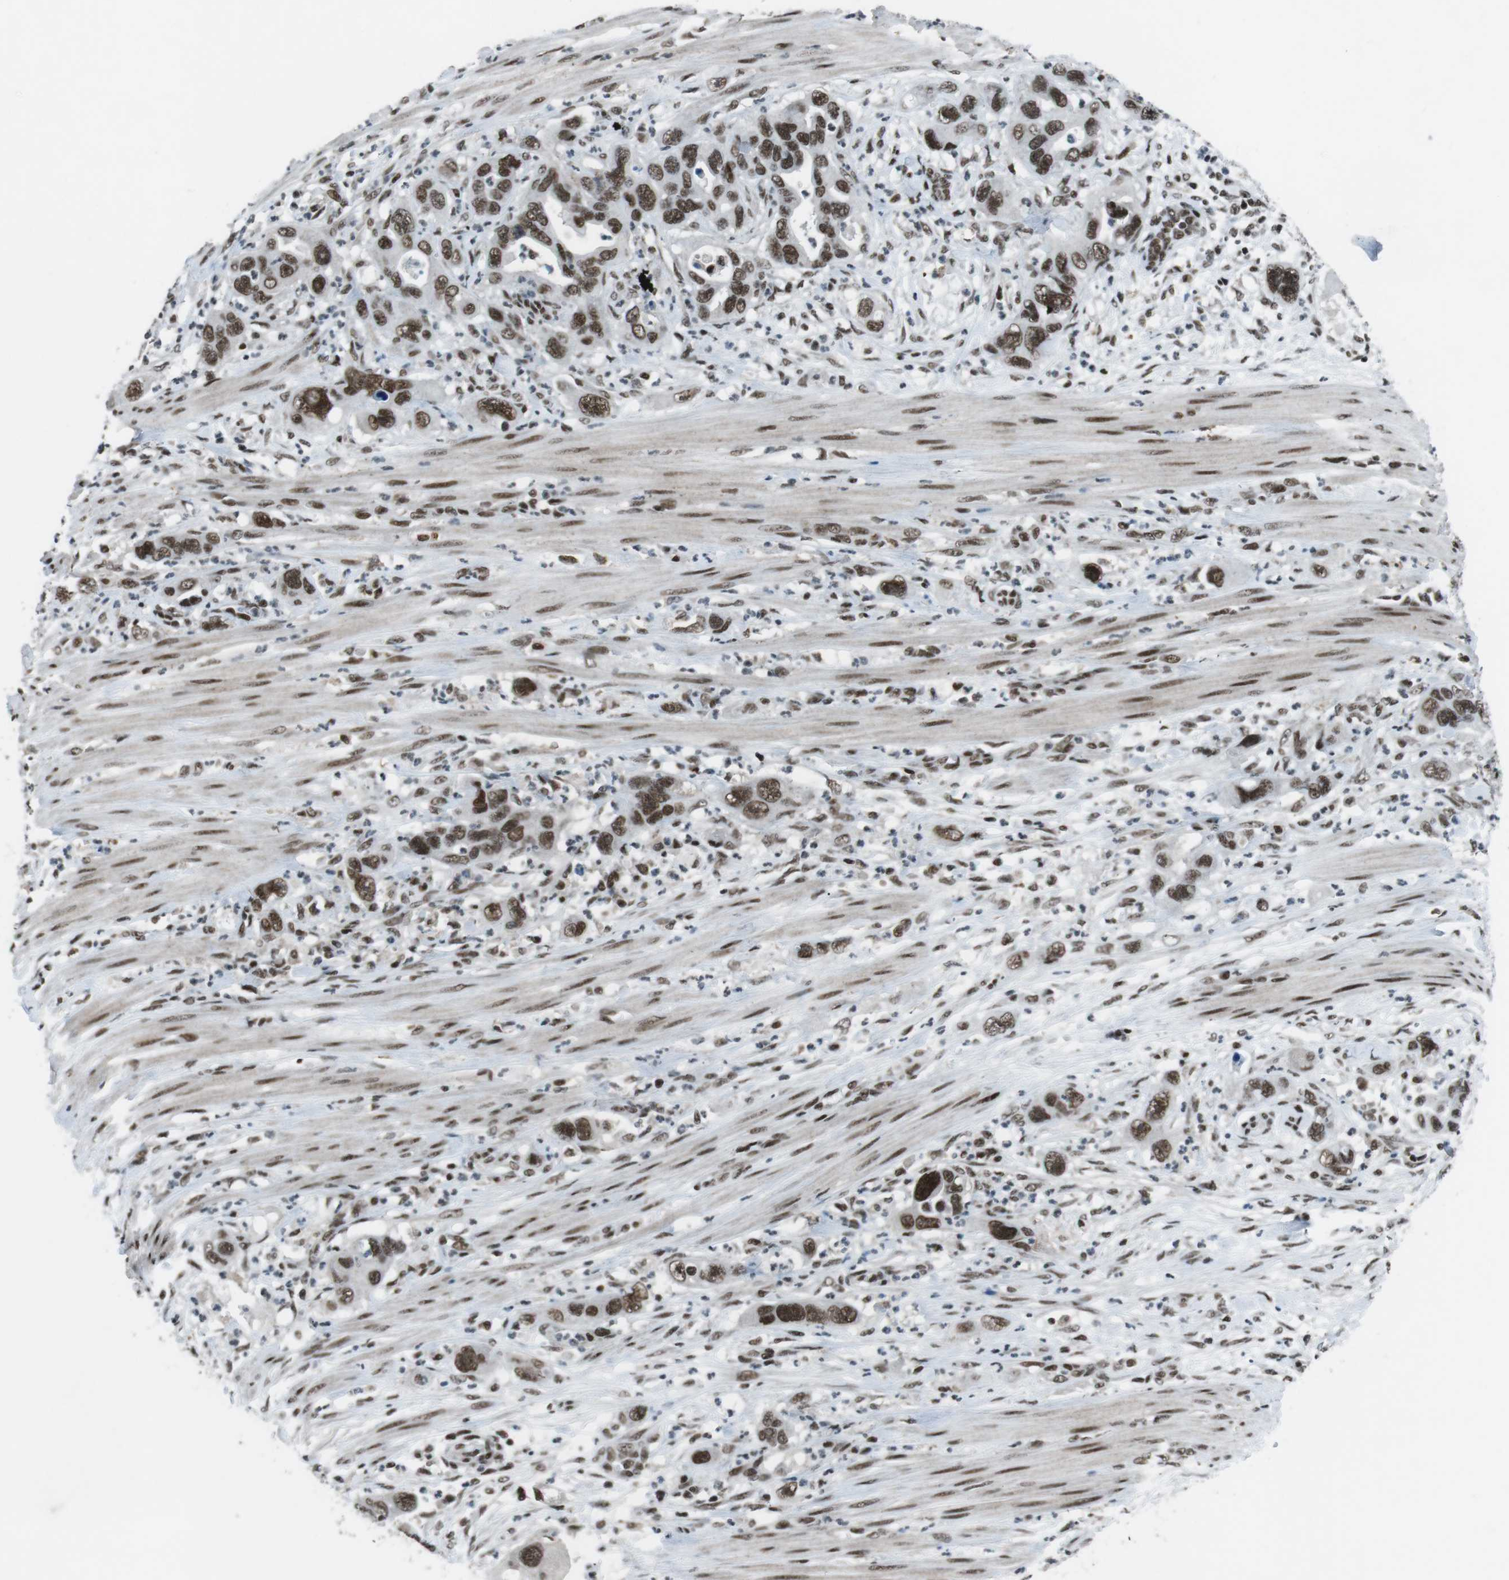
{"staining": {"intensity": "strong", "quantity": ">75%", "location": "nuclear"}, "tissue": "pancreatic cancer", "cell_type": "Tumor cells", "image_type": "cancer", "snomed": [{"axis": "morphology", "description": "Adenocarcinoma, NOS"}, {"axis": "topography", "description": "Pancreas"}], "caption": "Human pancreatic adenocarcinoma stained with a protein marker exhibits strong staining in tumor cells.", "gene": "TAF1", "patient": {"sex": "female", "age": 71}}